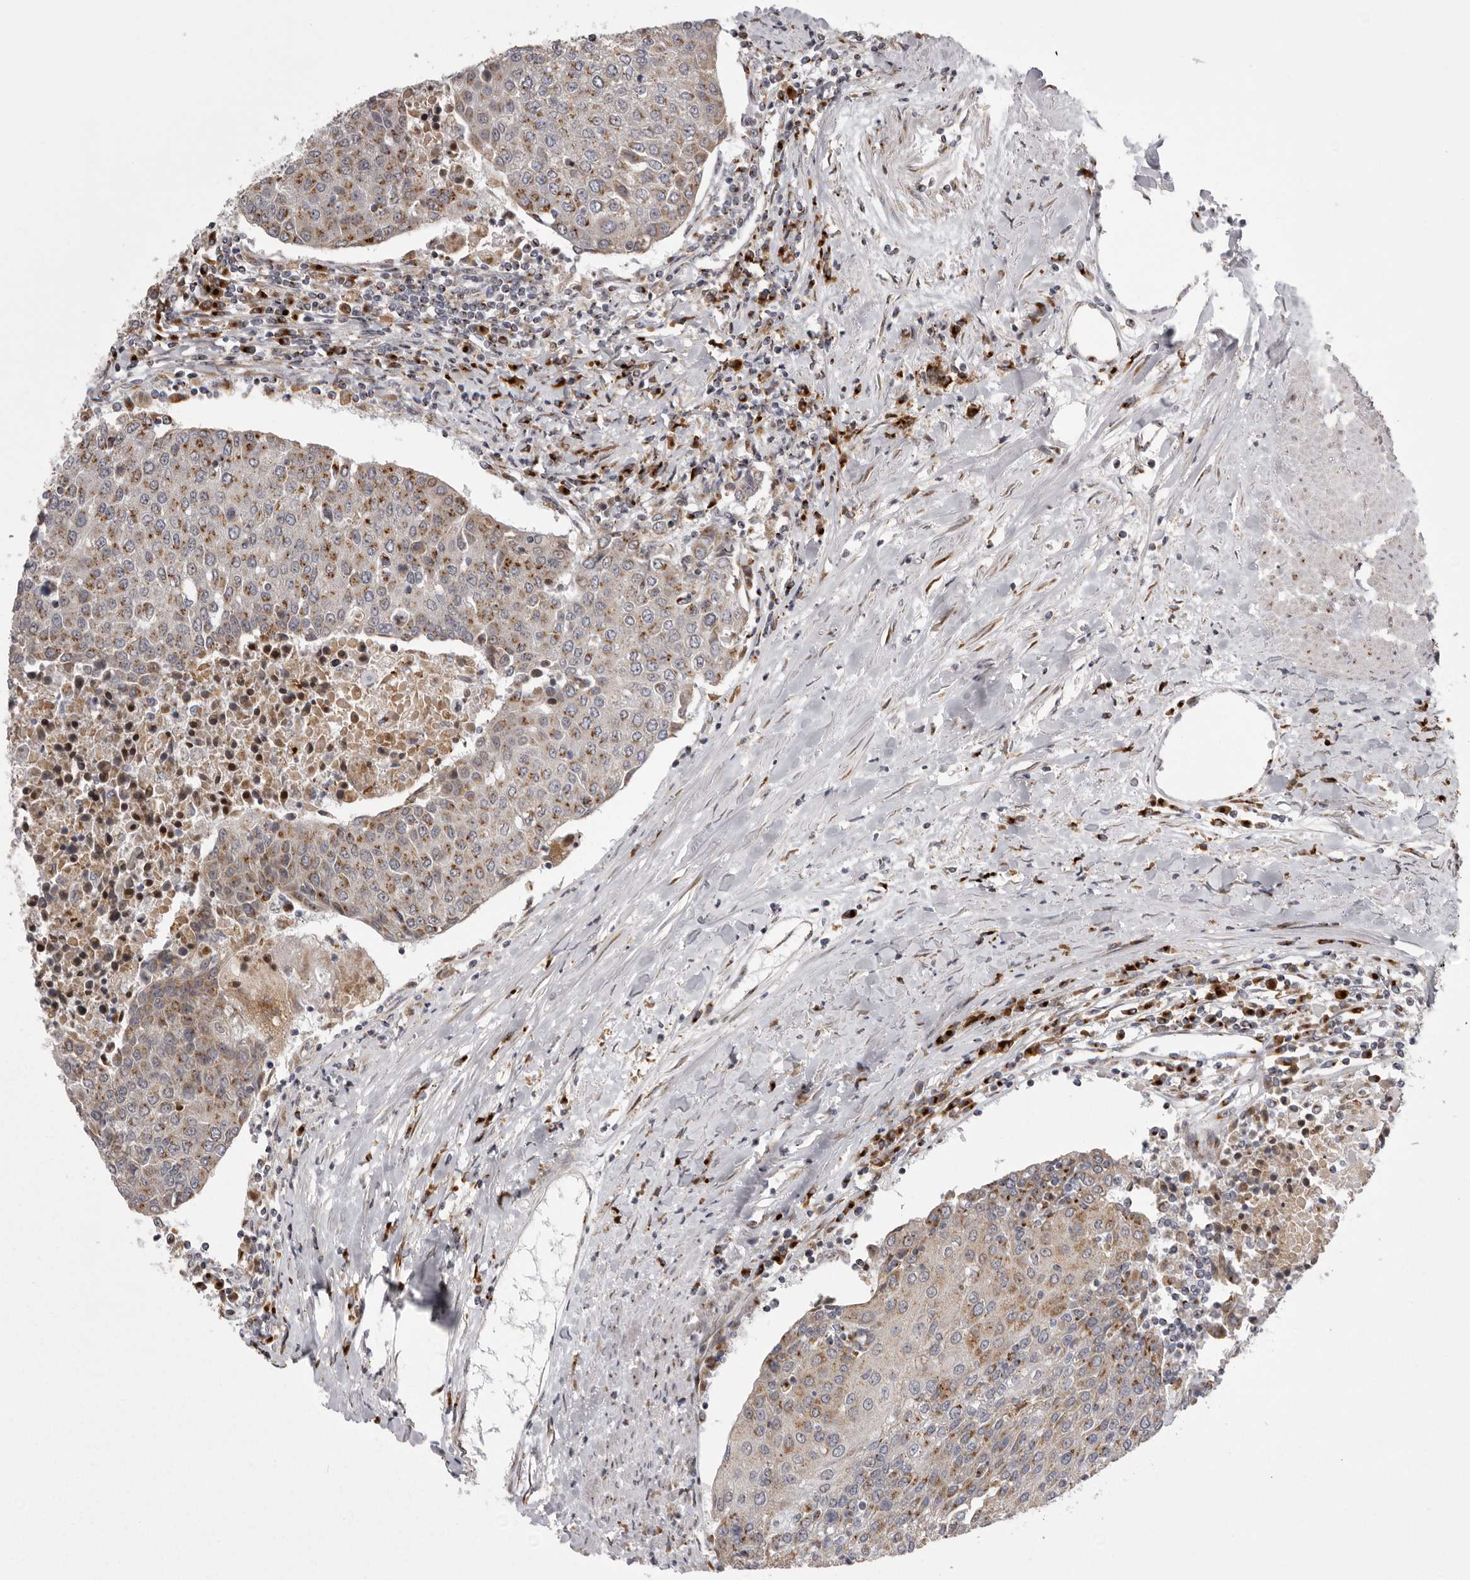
{"staining": {"intensity": "moderate", "quantity": ">75%", "location": "cytoplasmic/membranous"}, "tissue": "urothelial cancer", "cell_type": "Tumor cells", "image_type": "cancer", "snomed": [{"axis": "morphology", "description": "Urothelial carcinoma, High grade"}, {"axis": "topography", "description": "Urinary bladder"}], "caption": "The immunohistochemical stain highlights moderate cytoplasmic/membranous expression in tumor cells of high-grade urothelial carcinoma tissue. The staining was performed using DAB, with brown indicating positive protein expression. Nuclei are stained blue with hematoxylin.", "gene": "WDR47", "patient": {"sex": "female", "age": 85}}